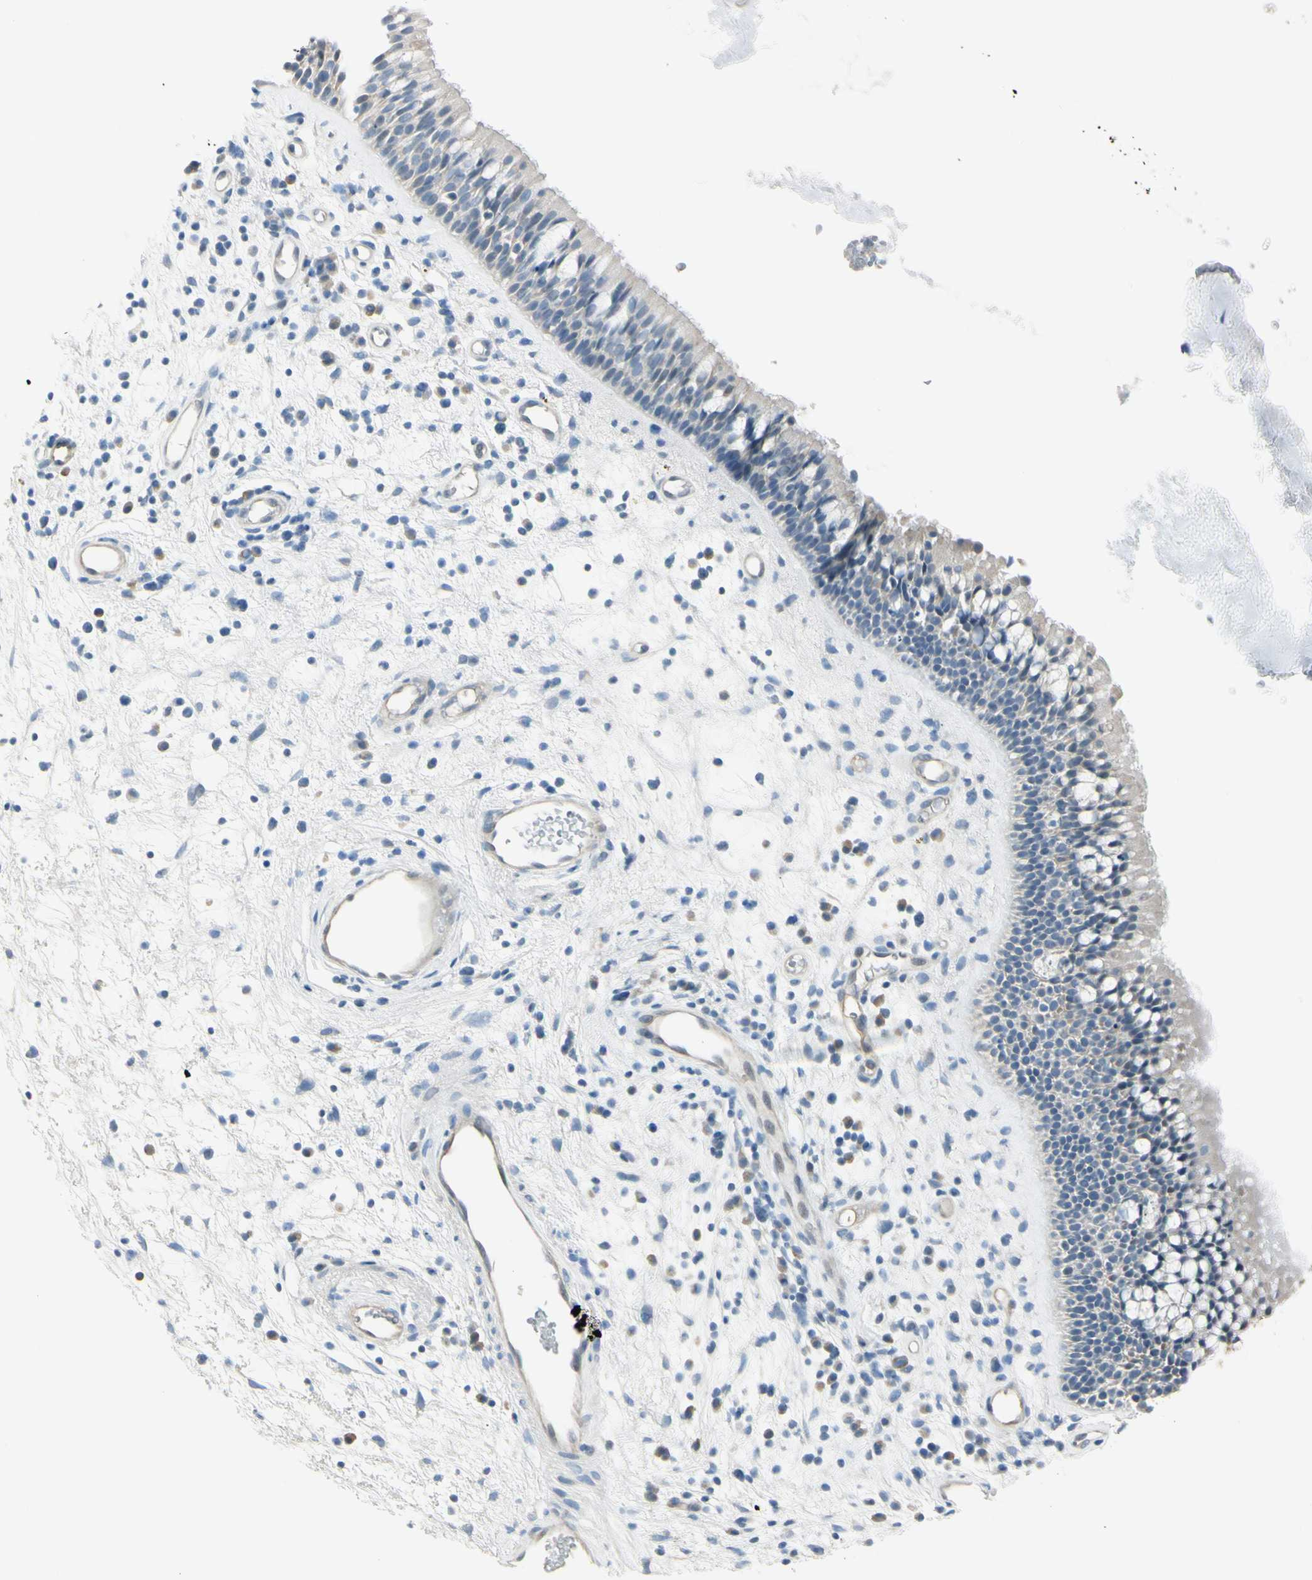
{"staining": {"intensity": "weak", "quantity": "<25%", "location": "cytoplasmic/membranous"}, "tissue": "nasopharynx", "cell_type": "Respiratory epithelial cells", "image_type": "normal", "snomed": [{"axis": "morphology", "description": "Normal tissue, NOS"}, {"axis": "morphology", "description": "Inflammation, NOS"}, {"axis": "topography", "description": "Nasopharynx"}], "caption": "A histopathology image of nasopharynx stained for a protein demonstrates no brown staining in respiratory epithelial cells. (Brightfield microscopy of DAB (3,3'-diaminobenzidine) IHC at high magnification).", "gene": "ASB9", "patient": {"sex": "male", "age": 48}}